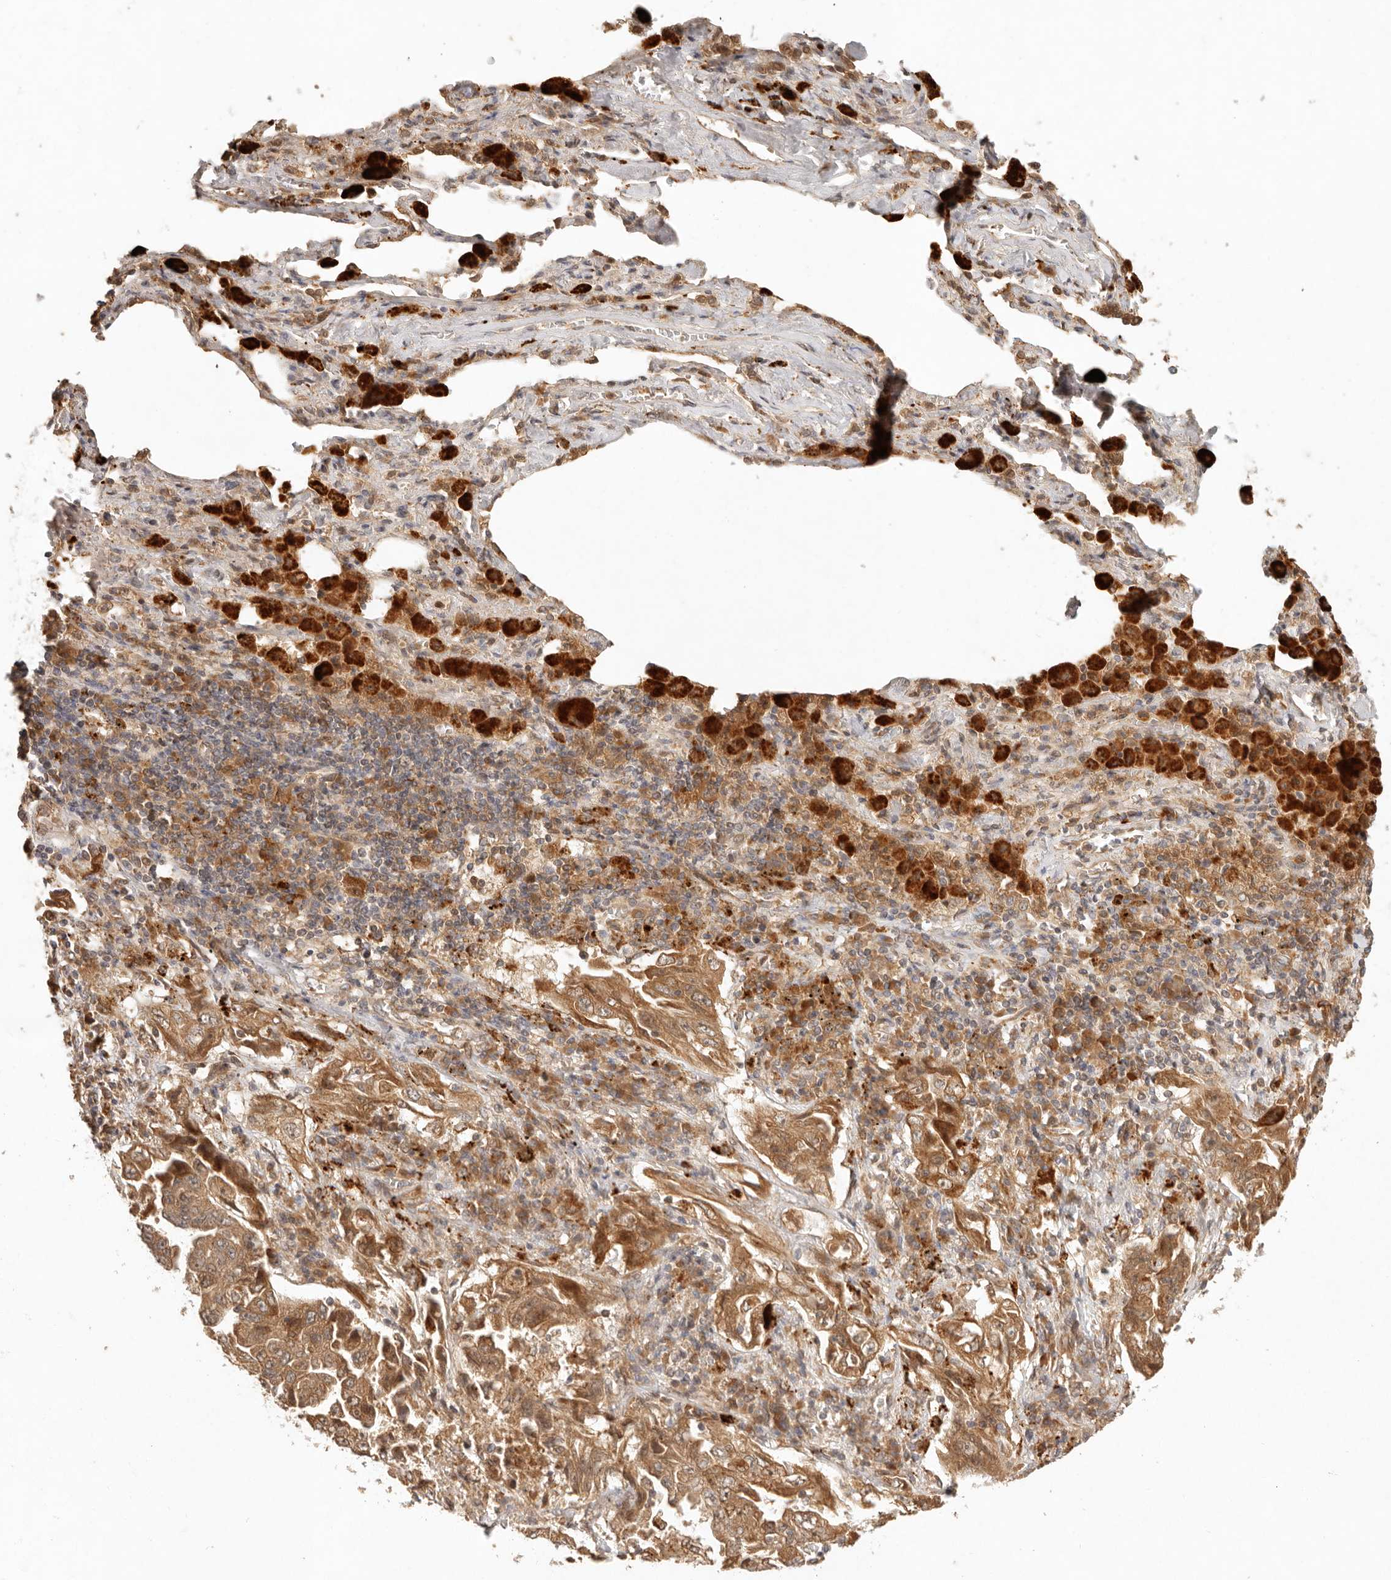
{"staining": {"intensity": "moderate", "quantity": ">75%", "location": "cytoplasmic/membranous"}, "tissue": "lung cancer", "cell_type": "Tumor cells", "image_type": "cancer", "snomed": [{"axis": "morphology", "description": "Adenocarcinoma, NOS"}, {"axis": "topography", "description": "Lung"}], "caption": "Lung cancer (adenocarcinoma) tissue reveals moderate cytoplasmic/membranous positivity in approximately >75% of tumor cells", "gene": "ANKRD61", "patient": {"sex": "female", "age": 51}}